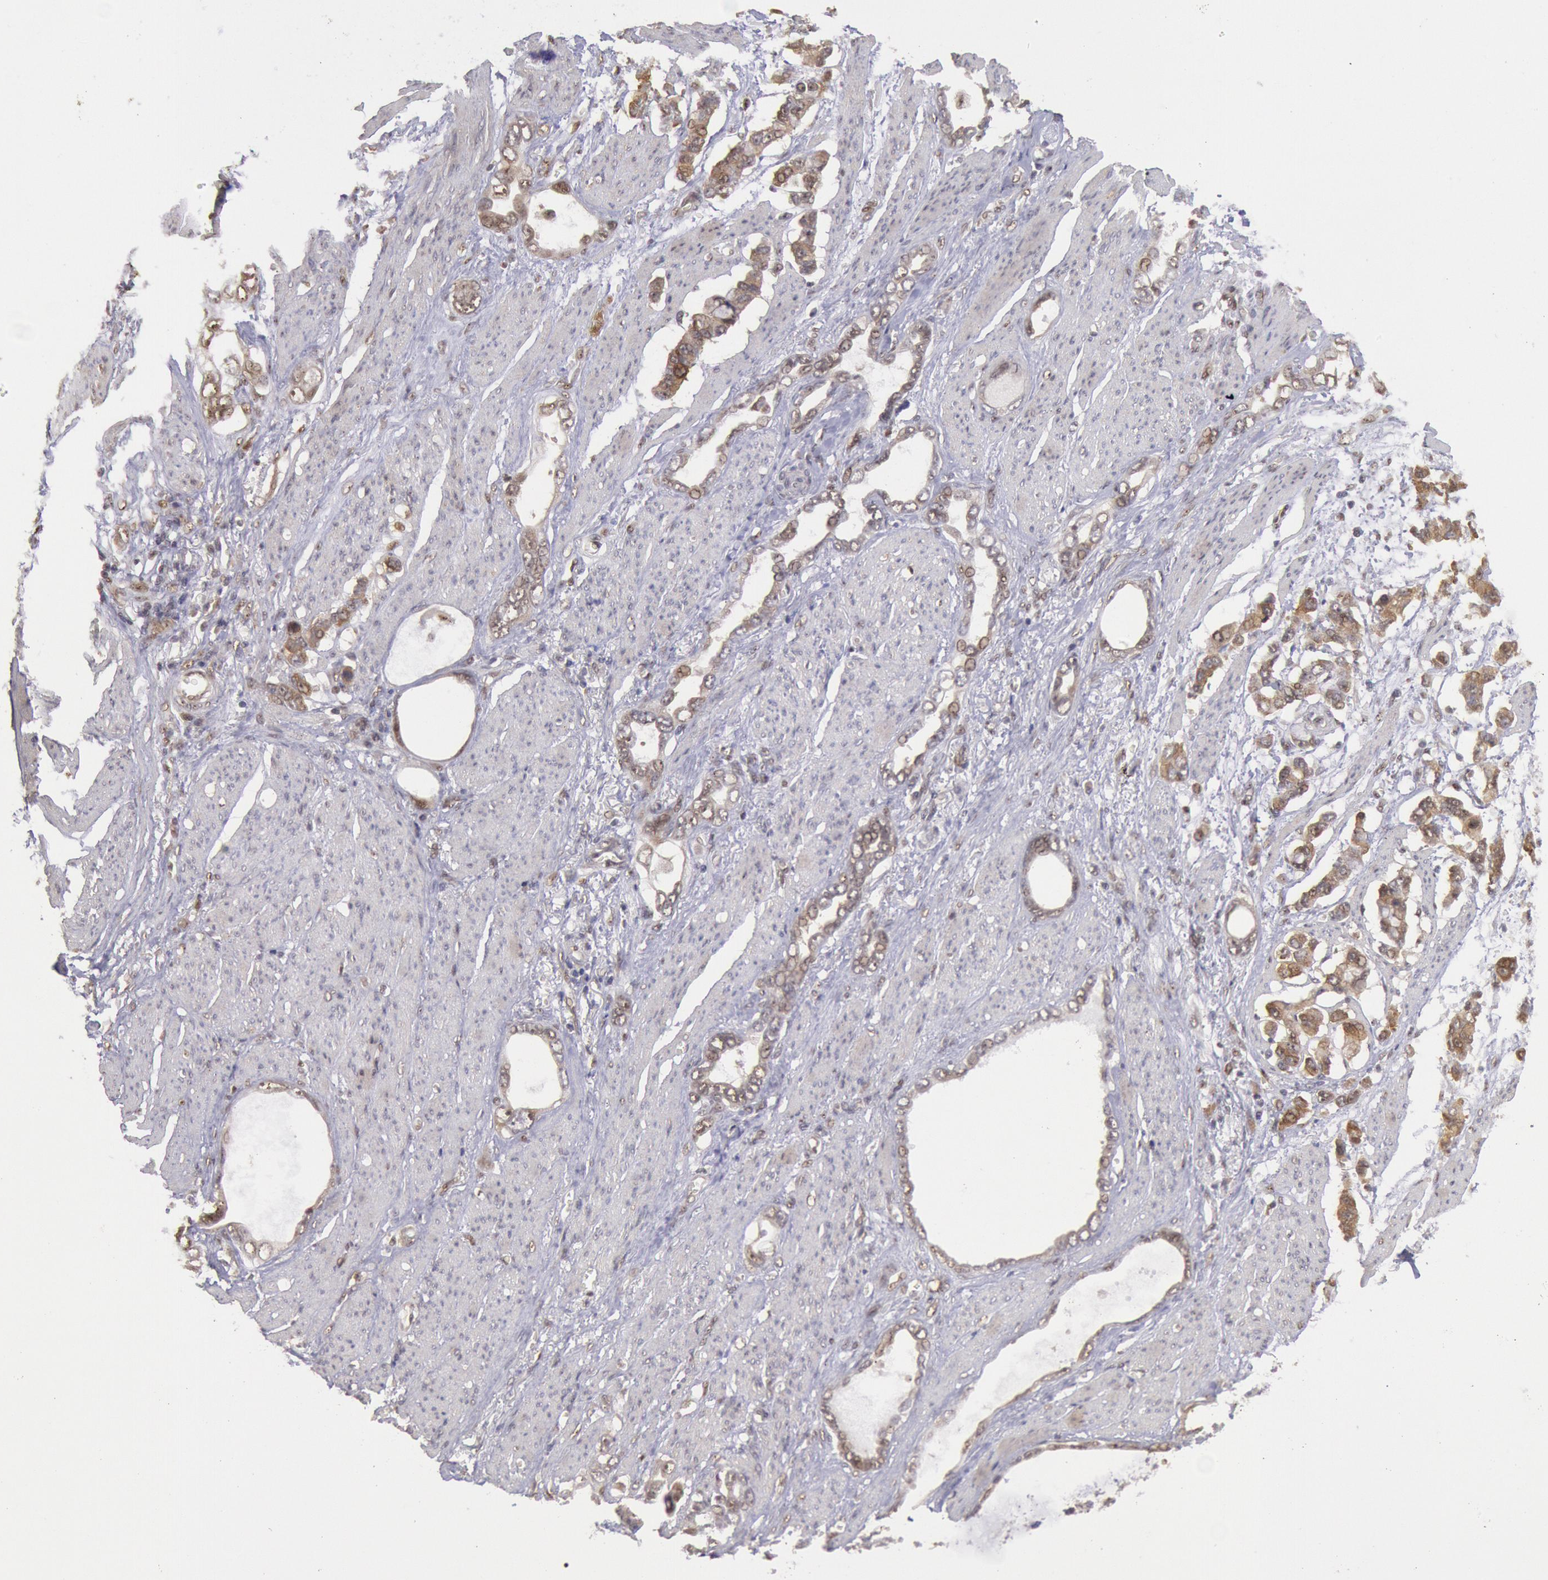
{"staining": {"intensity": "weak", "quantity": "25%-75%", "location": "cytoplasmic/membranous"}, "tissue": "stomach cancer", "cell_type": "Tumor cells", "image_type": "cancer", "snomed": [{"axis": "morphology", "description": "Adenocarcinoma, NOS"}, {"axis": "topography", "description": "Stomach"}], "caption": "Immunohistochemistry (IHC) of human stomach cancer reveals low levels of weak cytoplasmic/membranous positivity in approximately 25%-75% of tumor cells. The protein of interest is stained brown, and the nuclei are stained in blue (DAB IHC with brightfield microscopy, high magnification).", "gene": "STX17", "patient": {"sex": "male", "age": 78}}